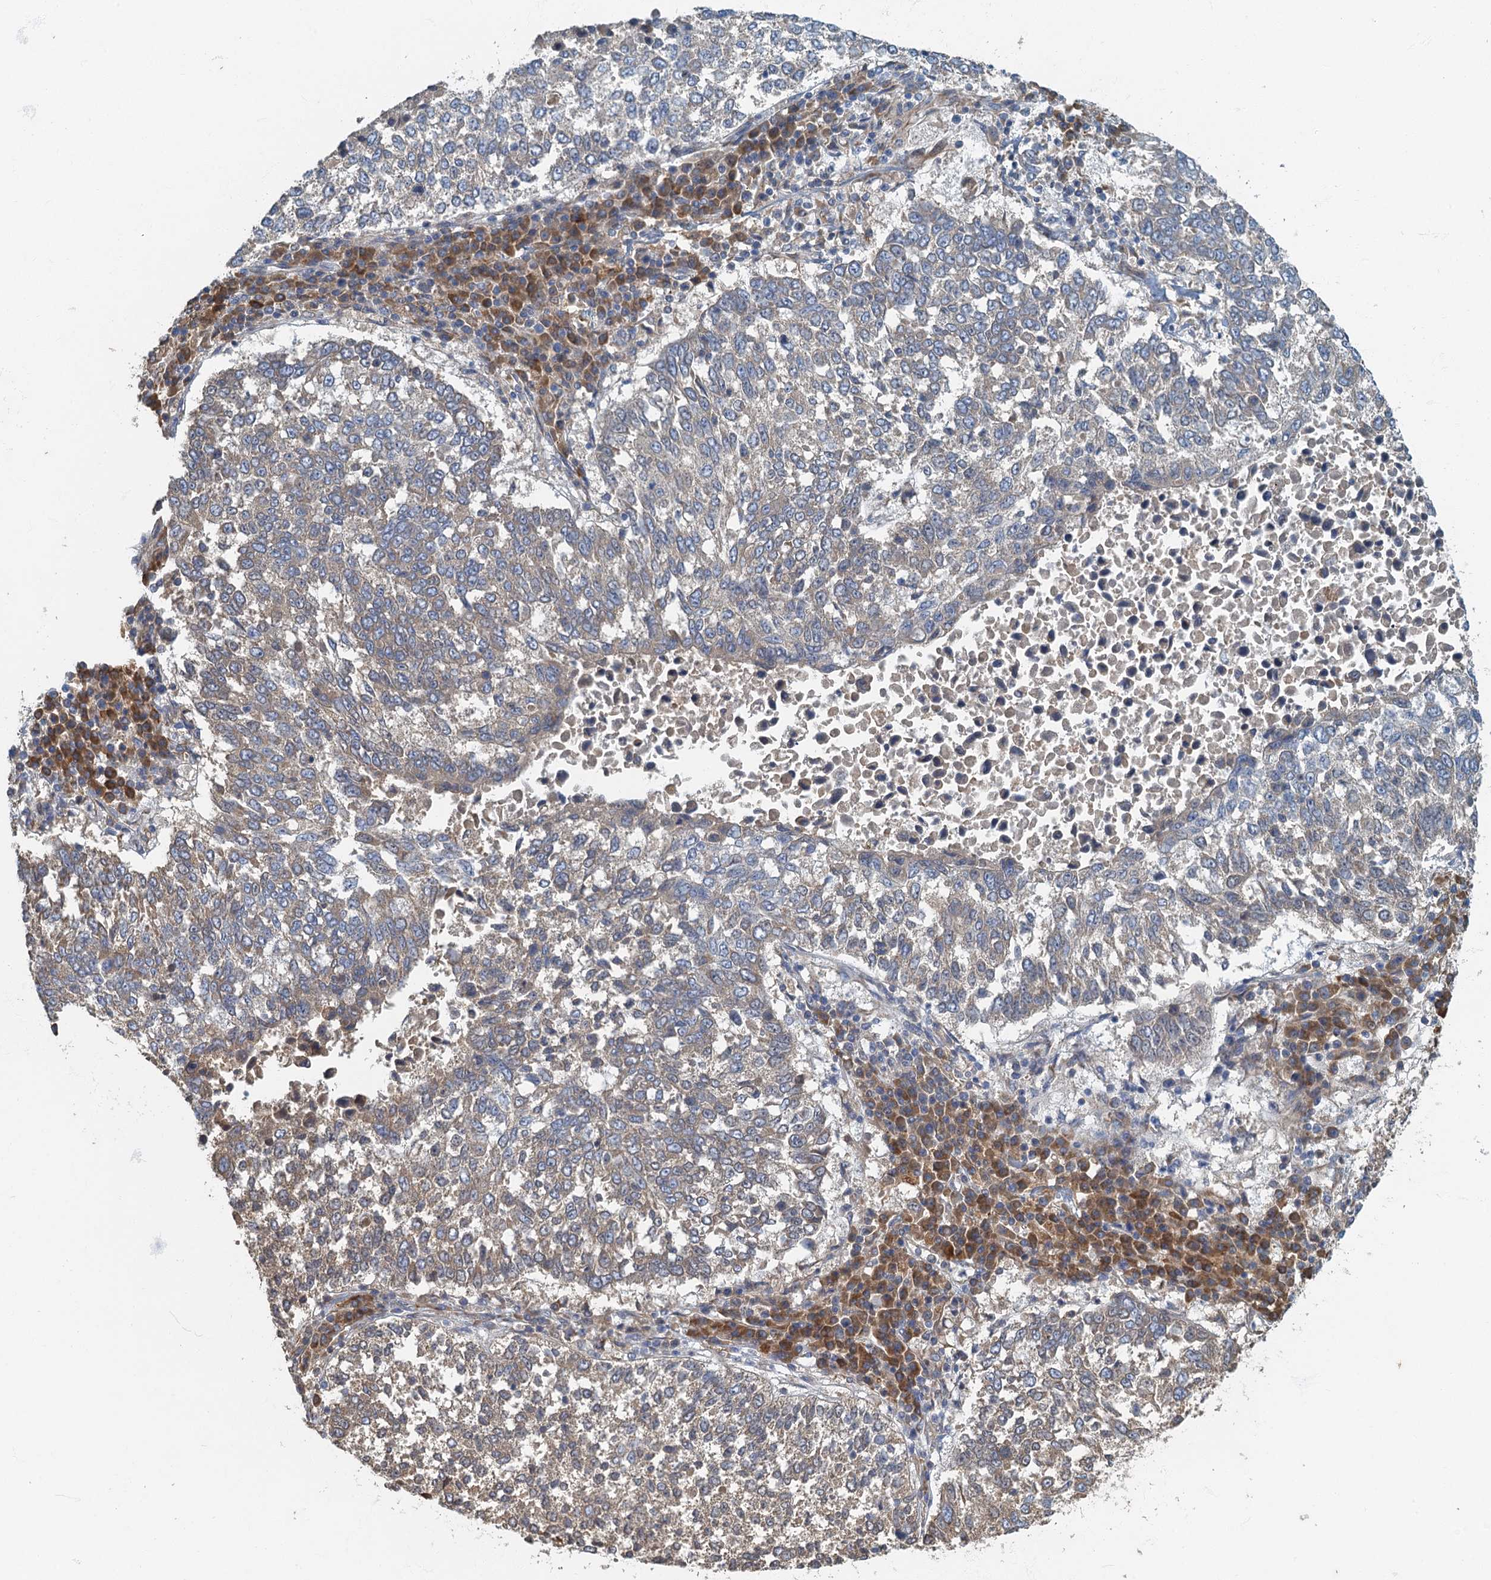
{"staining": {"intensity": "weak", "quantity": "<25%", "location": "cytoplasmic/membranous"}, "tissue": "lung cancer", "cell_type": "Tumor cells", "image_type": "cancer", "snomed": [{"axis": "morphology", "description": "Squamous cell carcinoma, NOS"}, {"axis": "topography", "description": "Lung"}], "caption": "There is no significant expression in tumor cells of lung cancer (squamous cell carcinoma).", "gene": "SPDYC", "patient": {"sex": "male", "age": 73}}